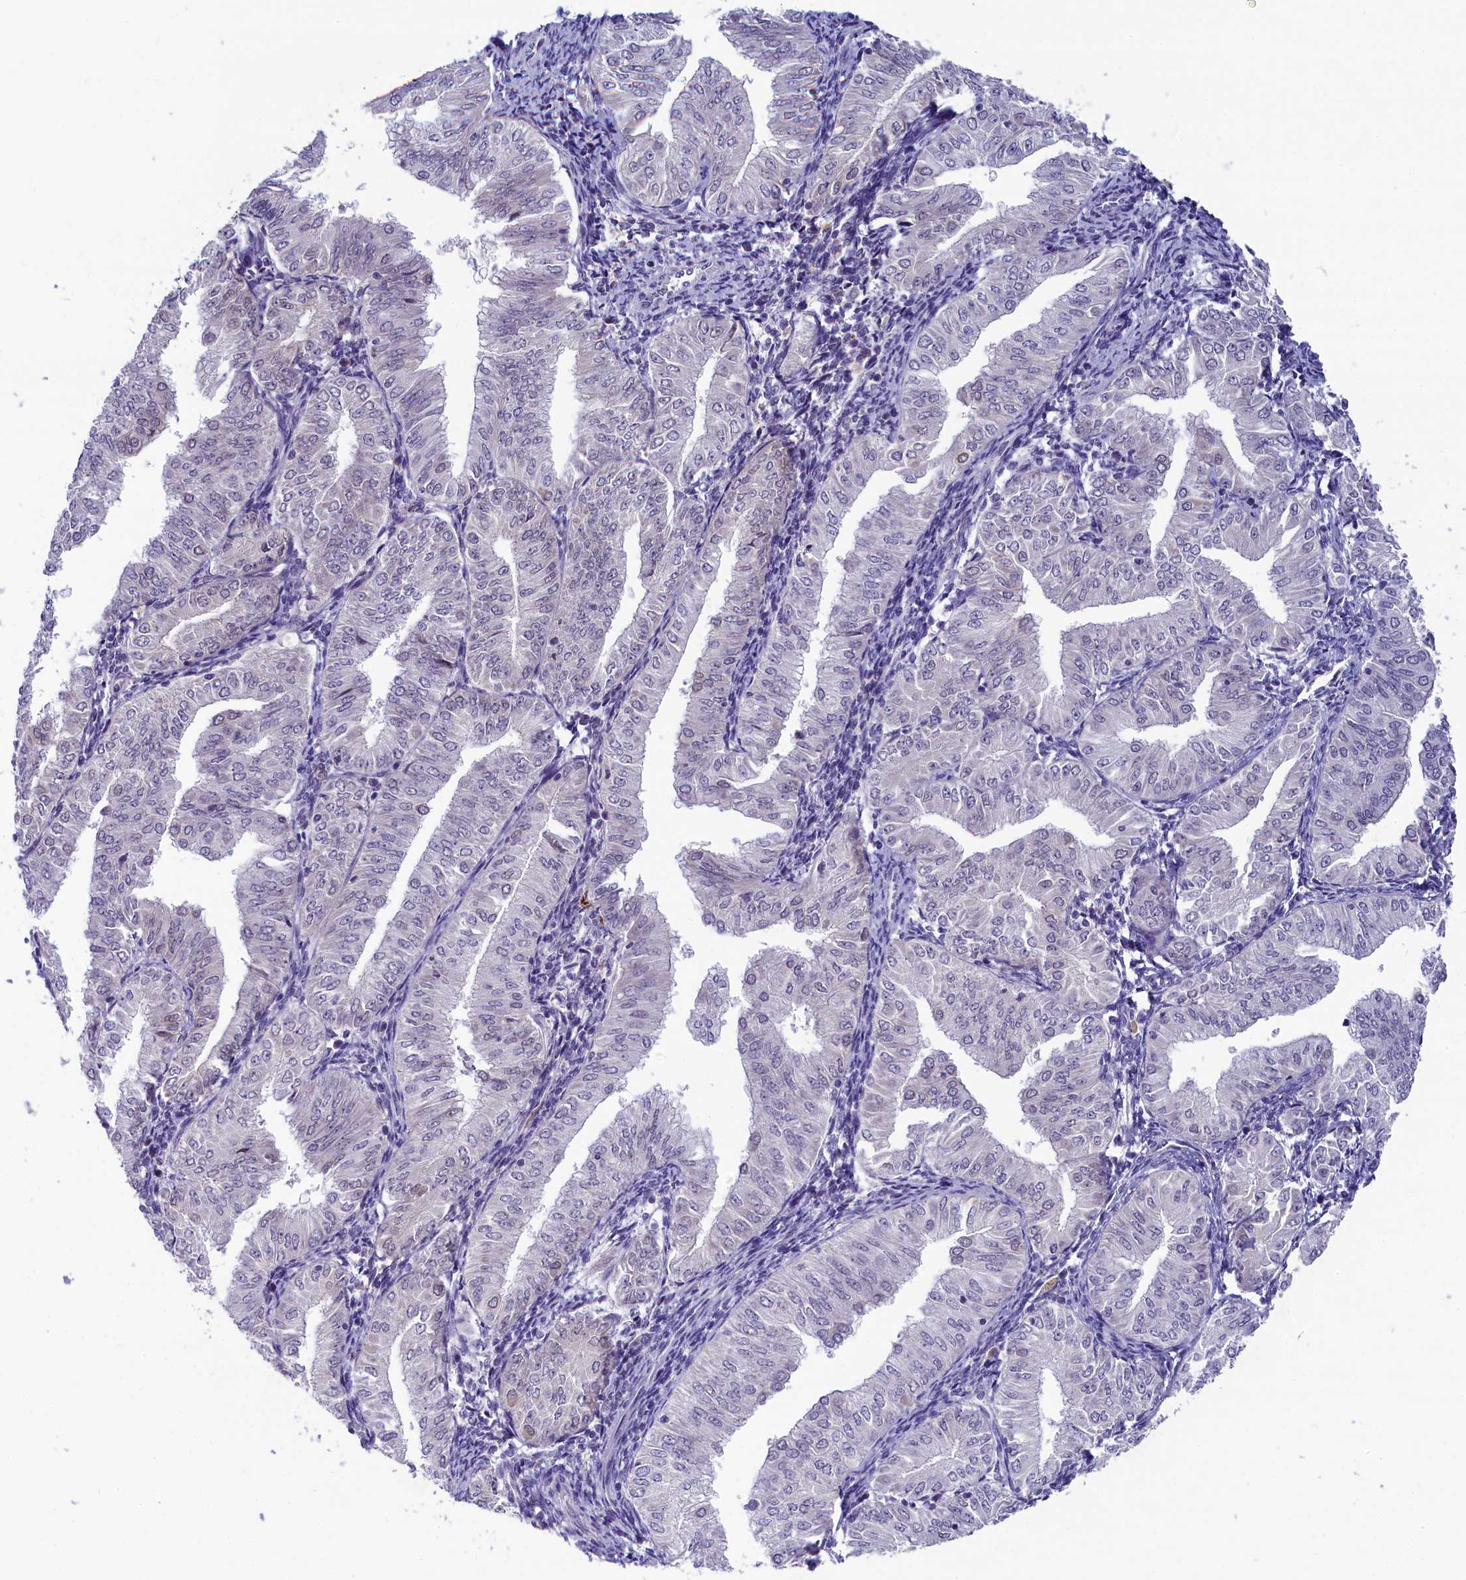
{"staining": {"intensity": "negative", "quantity": "none", "location": "none"}, "tissue": "endometrial cancer", "cell_type": "Tumor cells", "image_type": "cancer", "snomed": [{"axis": "morphology", "description": "Normal tissue, NOS"}, {"axis": "morphology", "description": "Adenocarcinoma, NOS"}, {"axis": "topography", "description": "Endometrium"}], "caption": "This is an immunohistochemistry (IHC) histopathology image of human endometrial cancer. There is no staining in tumor cells.", "gene": "CRAMP1", "patient": {"sex": "female", "age": 53}}